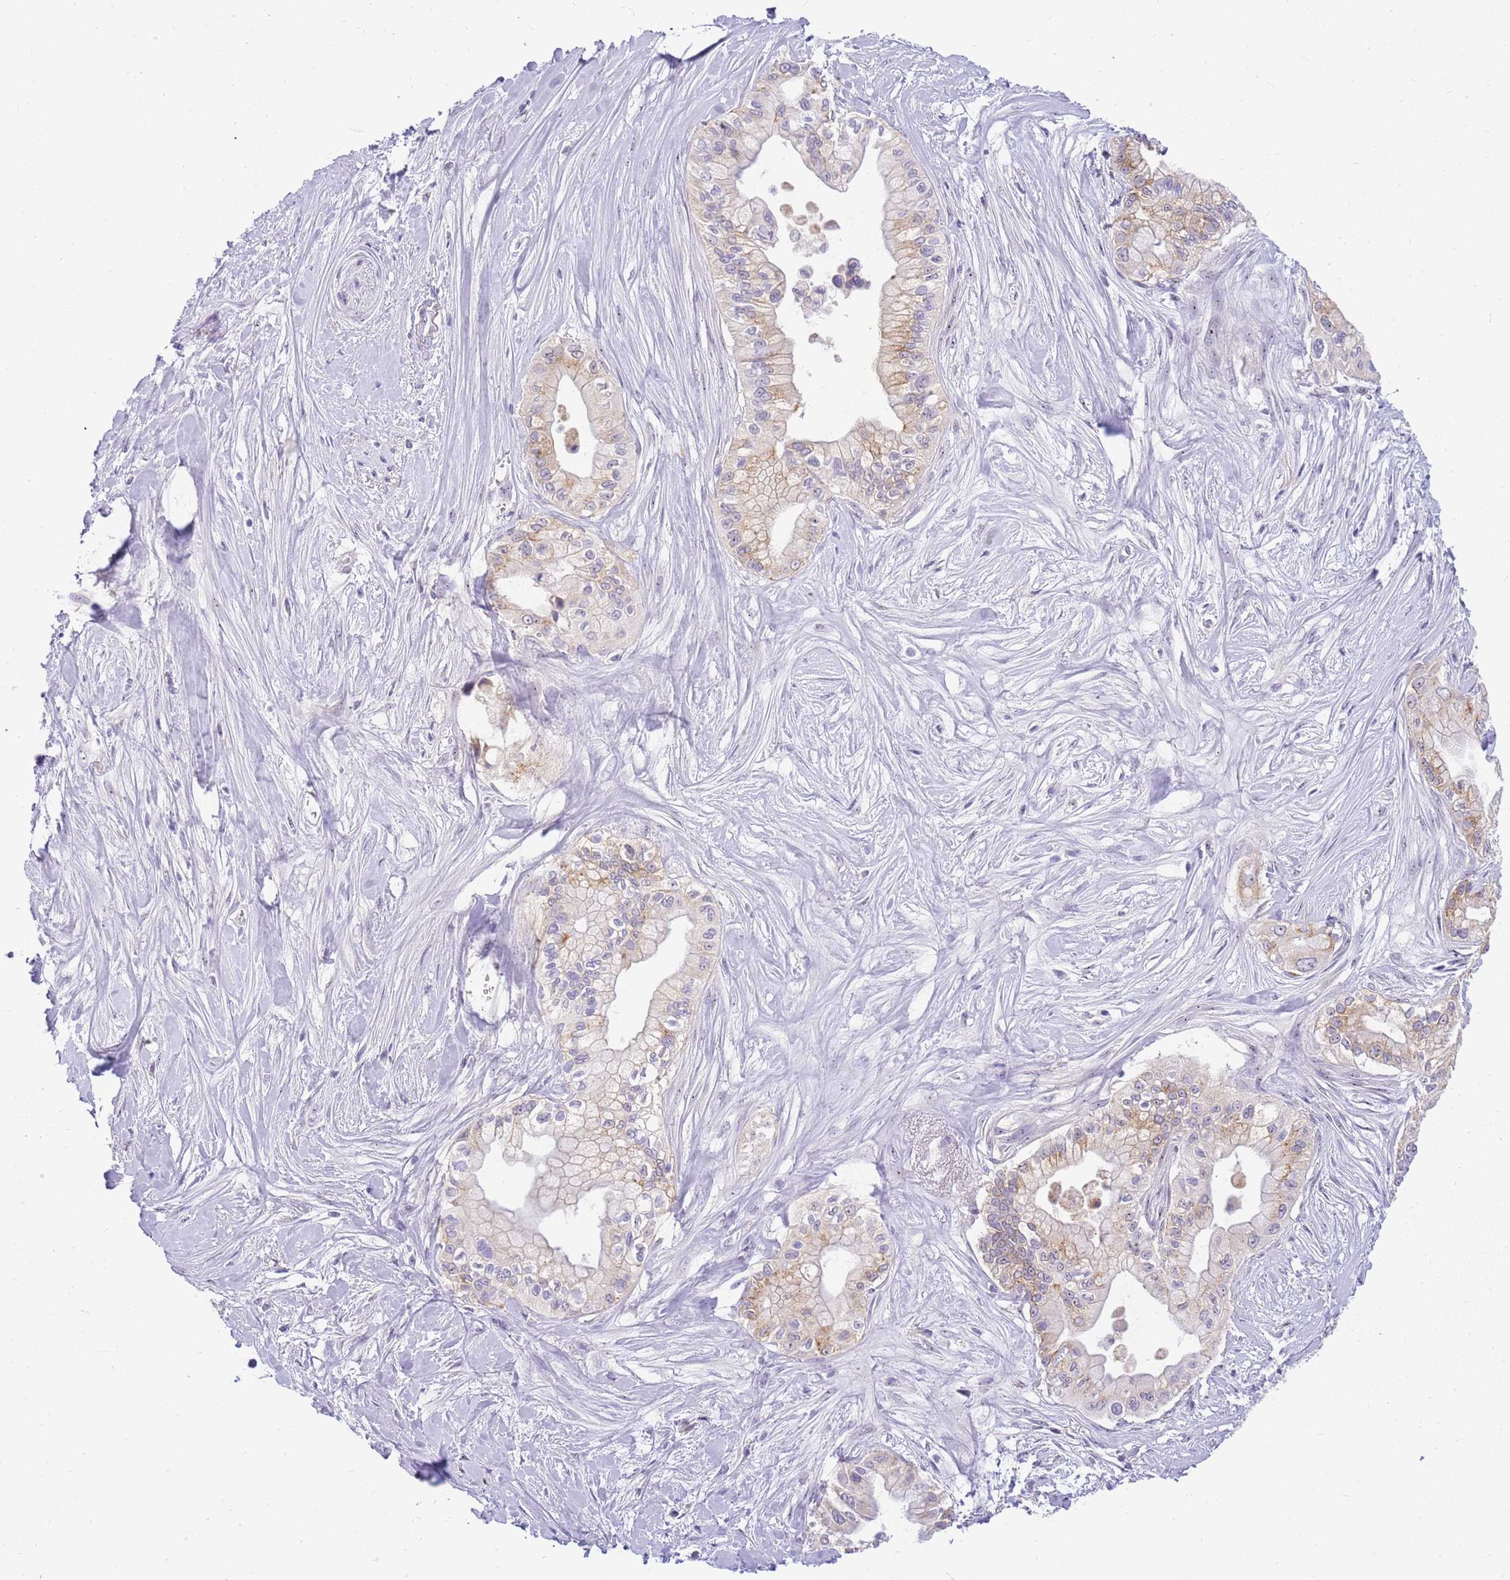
{"staining": {"intensity": "weak", "quantity": "25%-75%", "location": "cytoplasmic/membranous"}, "tissue": "pancreatic cancer", "cell_type": "Tumor cells", "image_type": "cancer", "snomed": [{"axis": "morphology", "description": "Adenocarcinoma, NOS"}, {"axis": "topography", "description": "Pancreas"}], "caption": "Pancreatic cancer (adenocarcinoma) stained with DAB IHC shows low levels of weak cytoplasmic/membranous staining in about 25%-75% of tumor cells.", "gene": "DNAJA3", "patient": {"sex": "male", "age": 78}}